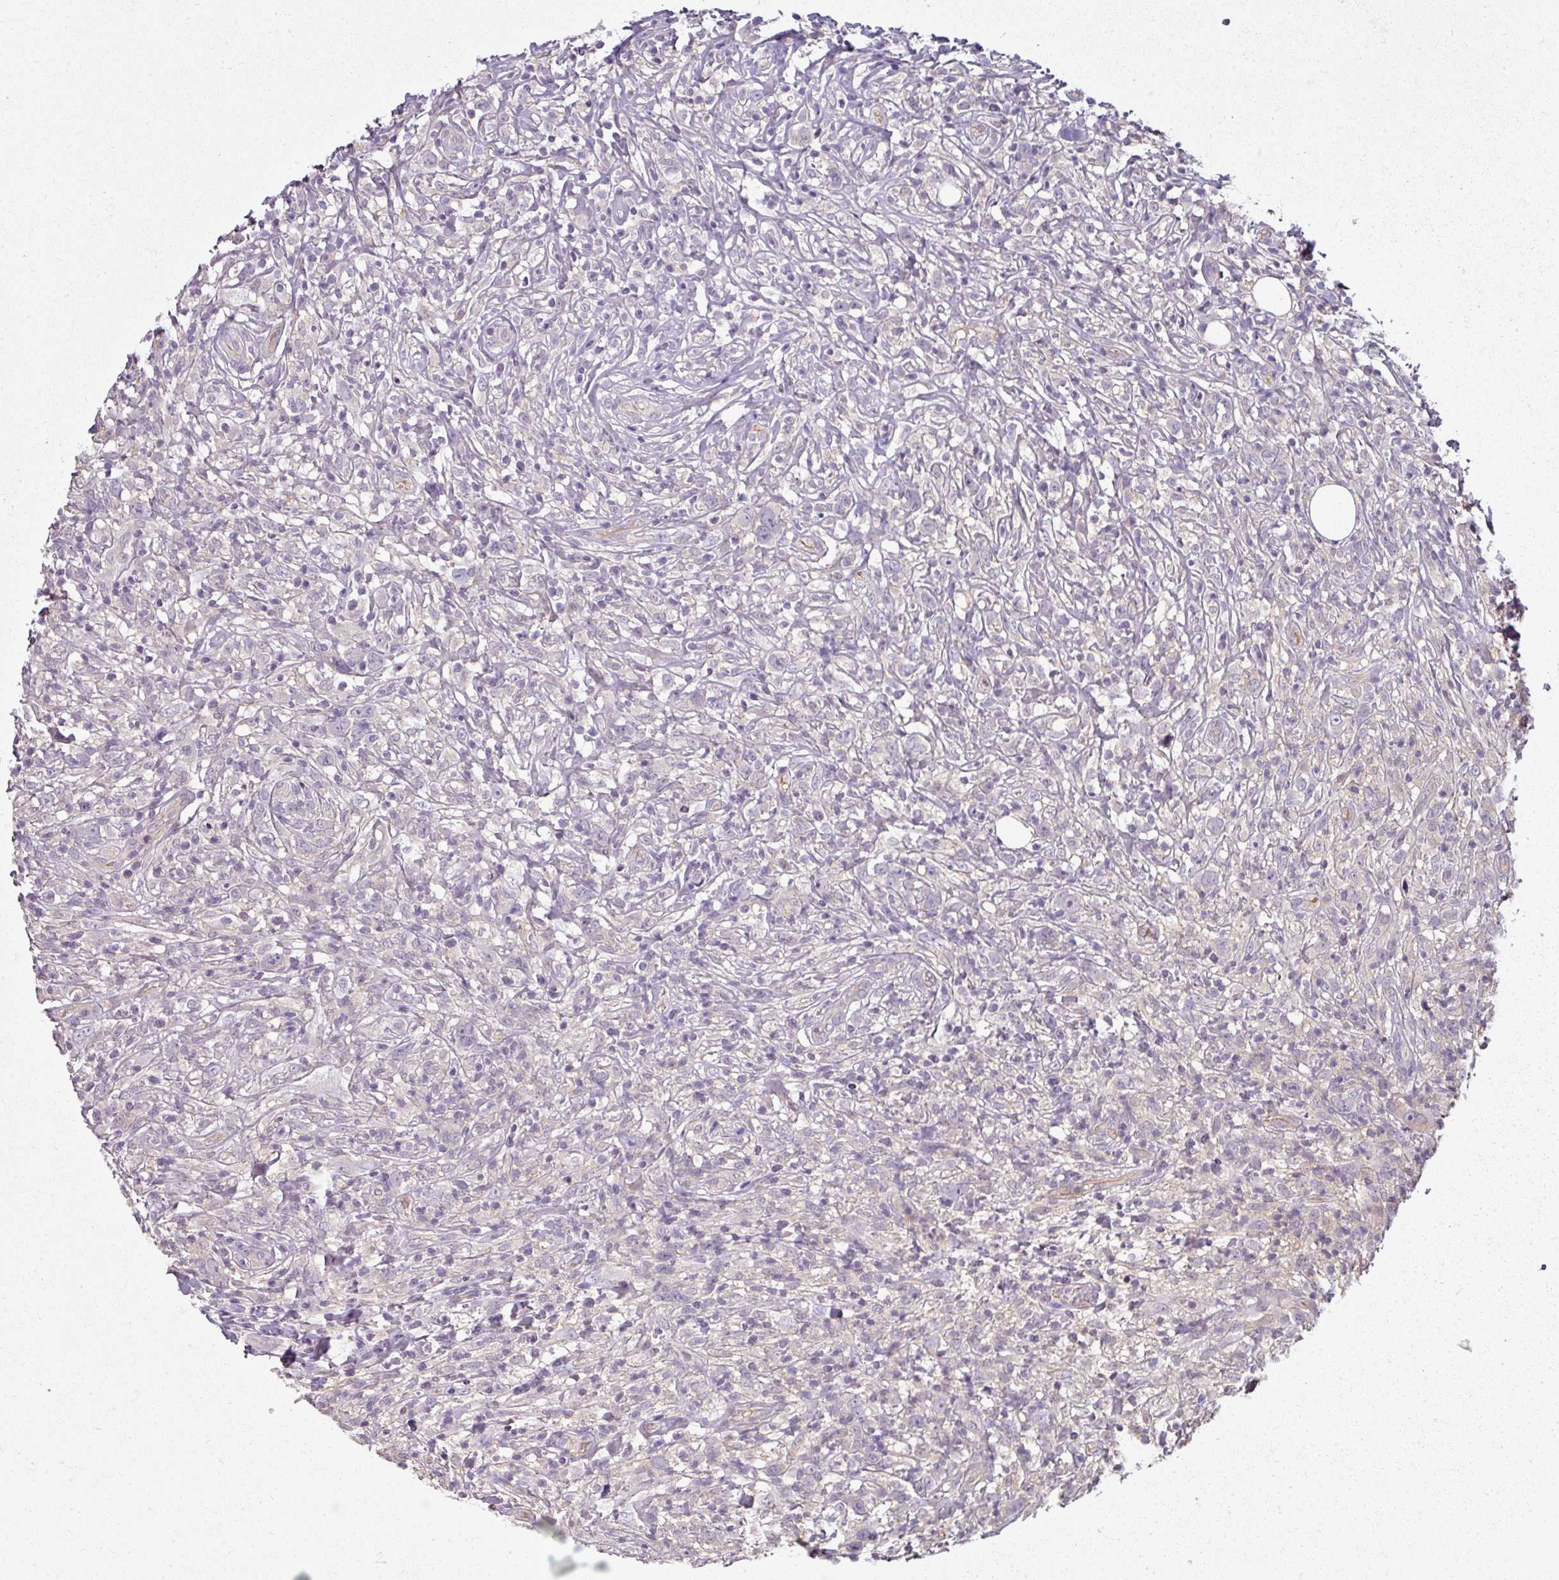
{"staining": {"intensity": "negative", "quantity": "none", "location": "none"}, "tissue": "lymphoma", "cell_type": "Tumor cells", "image_type": "cancer", "snomed": [{"axis": "morphology", "description": "Hodgkin's disease, NOS"}, {"axis": "topography", "description": "No Tissue"}], "caption": "IHC image of lymphoma stained for a protein (brown), which shows no expression in tumor cells. Brightfield microscopy of immunohistochemistry (IHC) stained with DAB (brown) and hematoxylin (blue), captured at high magnification.", "gene": "C19orf33", "patient": {"sex": "female", "age": 21}}